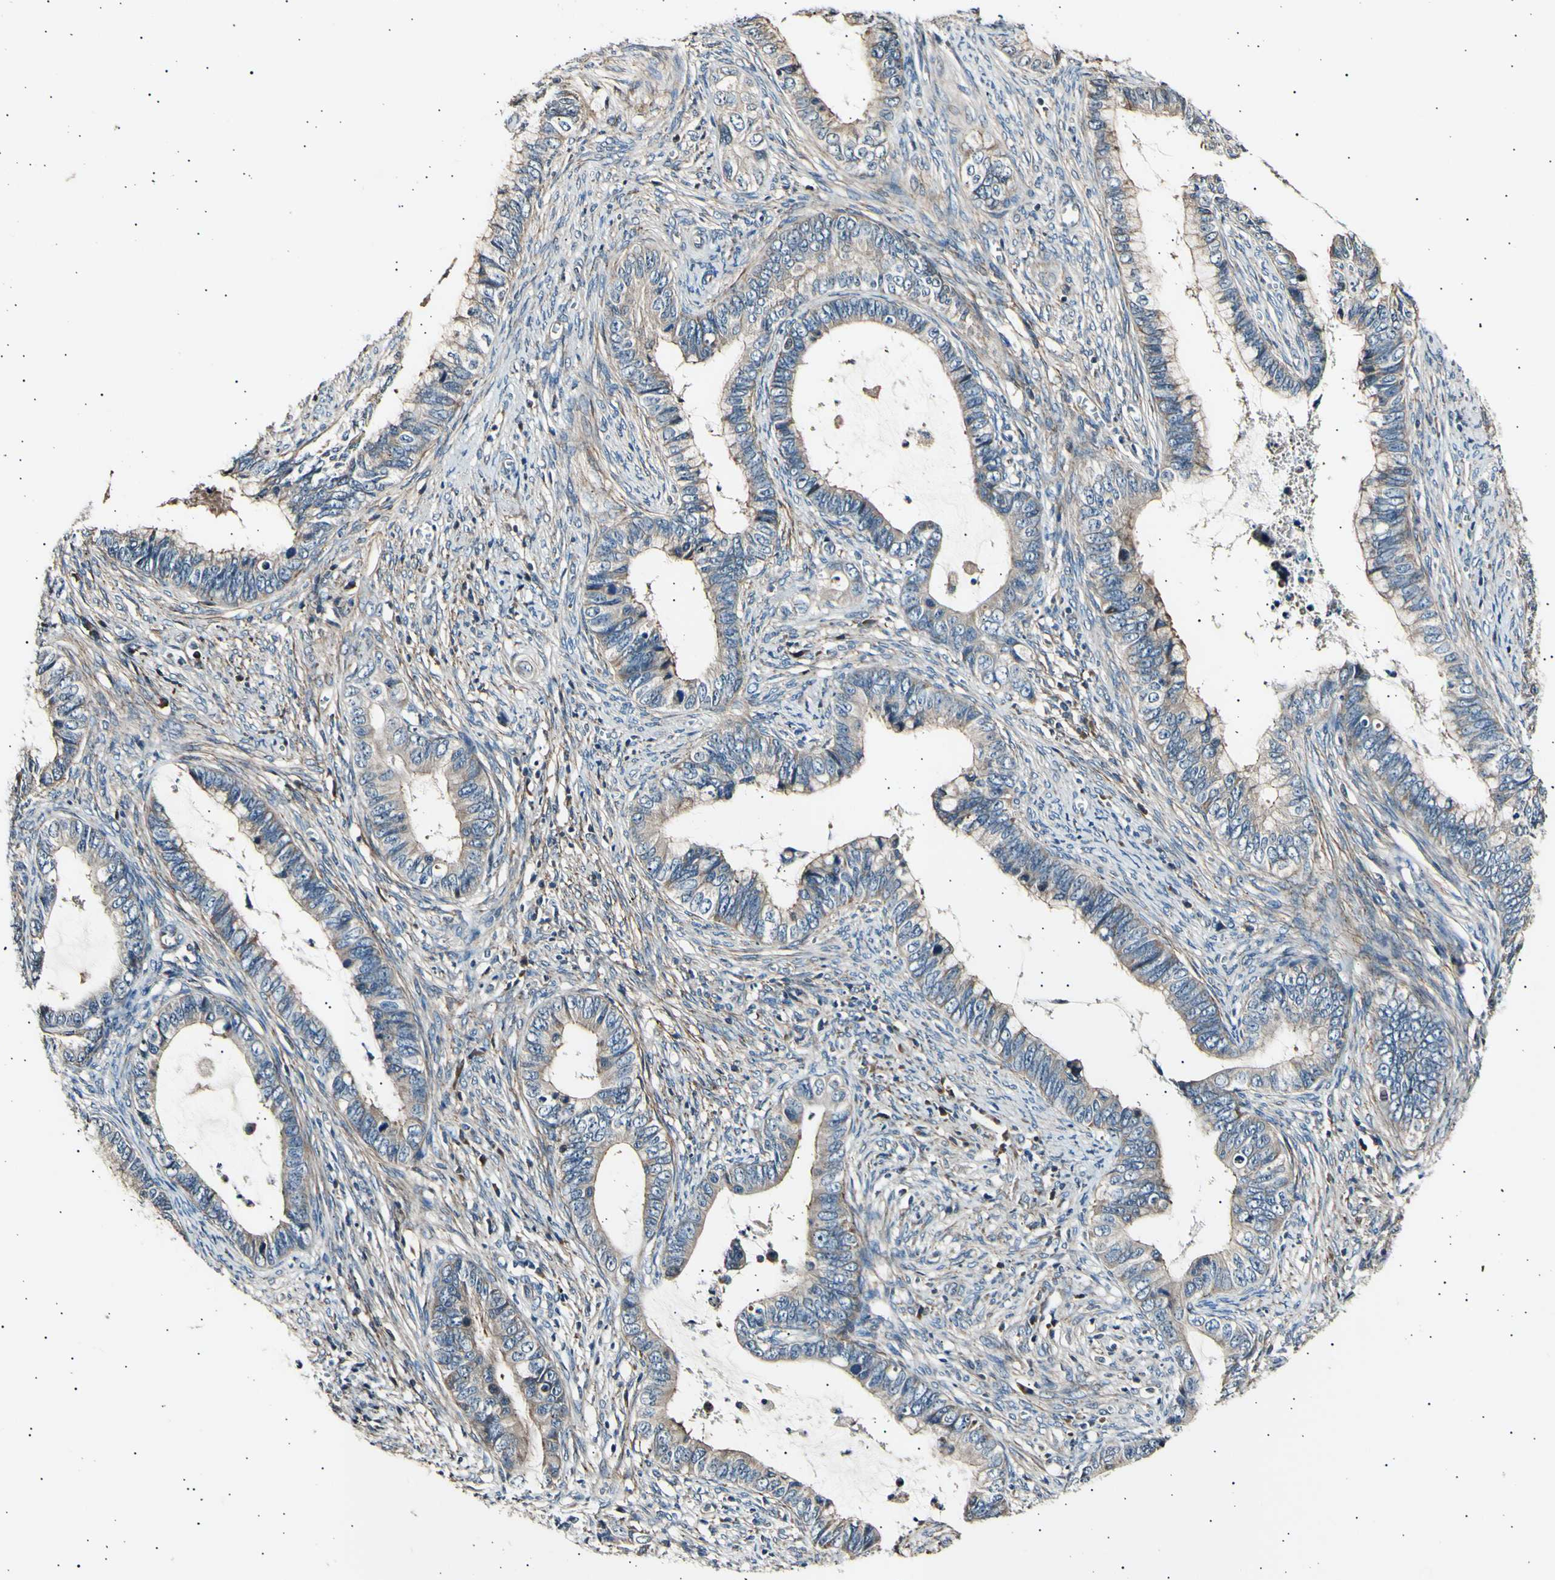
{"staining": {"intensity": "weak", "quantity": ">75%", "location": "cytoplasmic/membranous"}, "tissue": "cervical cancer", "cell_type": "Tumor cells", "image_type": "cancer", "snomed": [{"axis": "morphology", "description": "Adenocarcinoma, NOS"}, {"axis": "topography", "description": "Cervix"}], "caption": "Immunohistochemistry of adenocarcinoma (cervical) shows low levels of weak cytoplasmic/membranous staining in about >75% of tumor cells.", "gene": "ITGA6", "patient": {"sex": "female", "age": 44}}